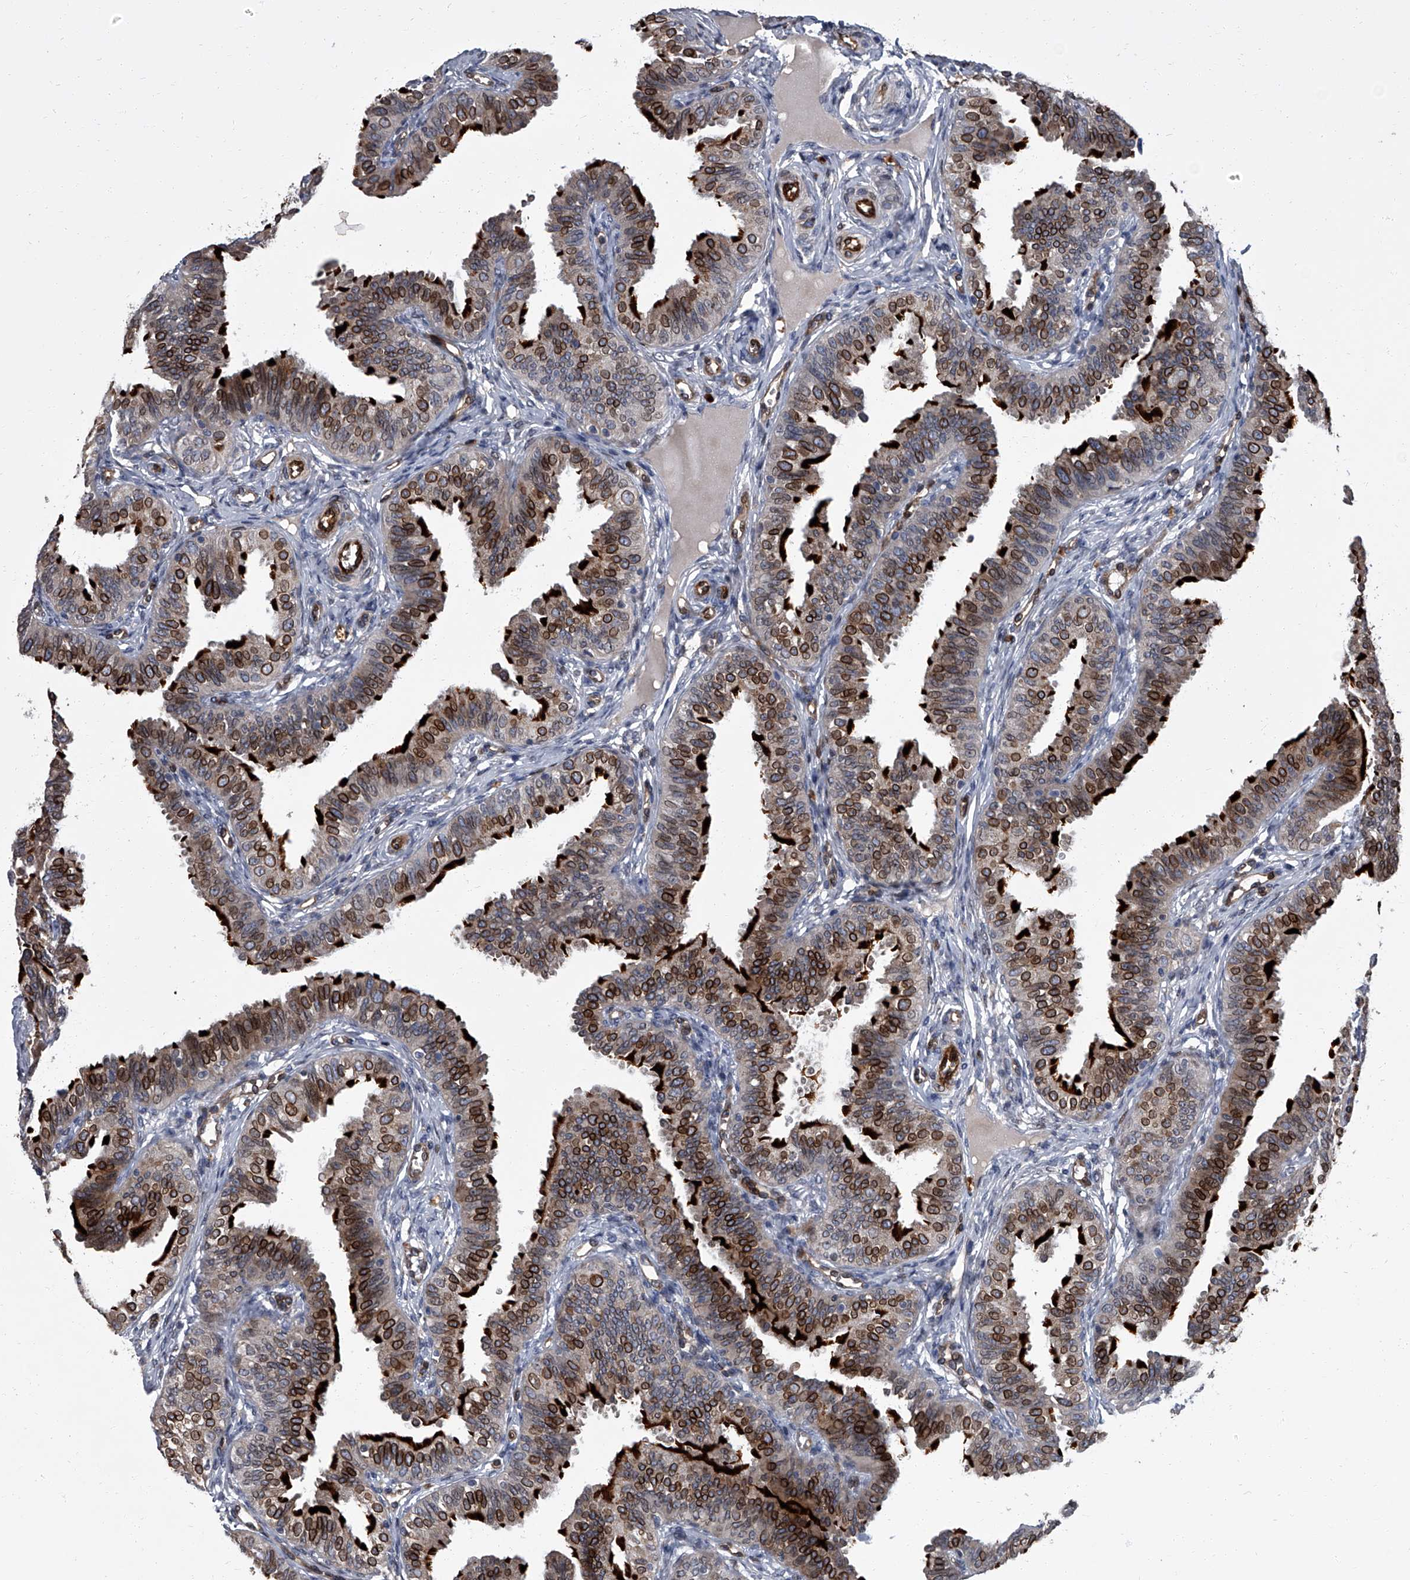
{"staining": {"intensity": "strong", "quantity": "25%-75%", "location": "cytoplasmic/membranous,nuclear"}, "tissue": "fallopian tube", "cell_type": "Glandular cells", "image_type": "normal", "snomed": [{"axis": "morphology", "description": "Normal tissue, NOS"}, {"axis": "topography", "description": "Fallopian tube"}], "caption": "Benign fallopian tube was stained to show a protein in brown. There is high levels of strong cytoplasmic/membranous,nuclear staining in approximately 25%-75% of glandular cells. The staining was performed using DAB (3,3'-diaminobenzidine), with brown indicating positive protein expression. Nuclei are stained blue with hematoxylin.", "gene": "LRRC8C", "patient": {"sex": "female", "age": 35}}